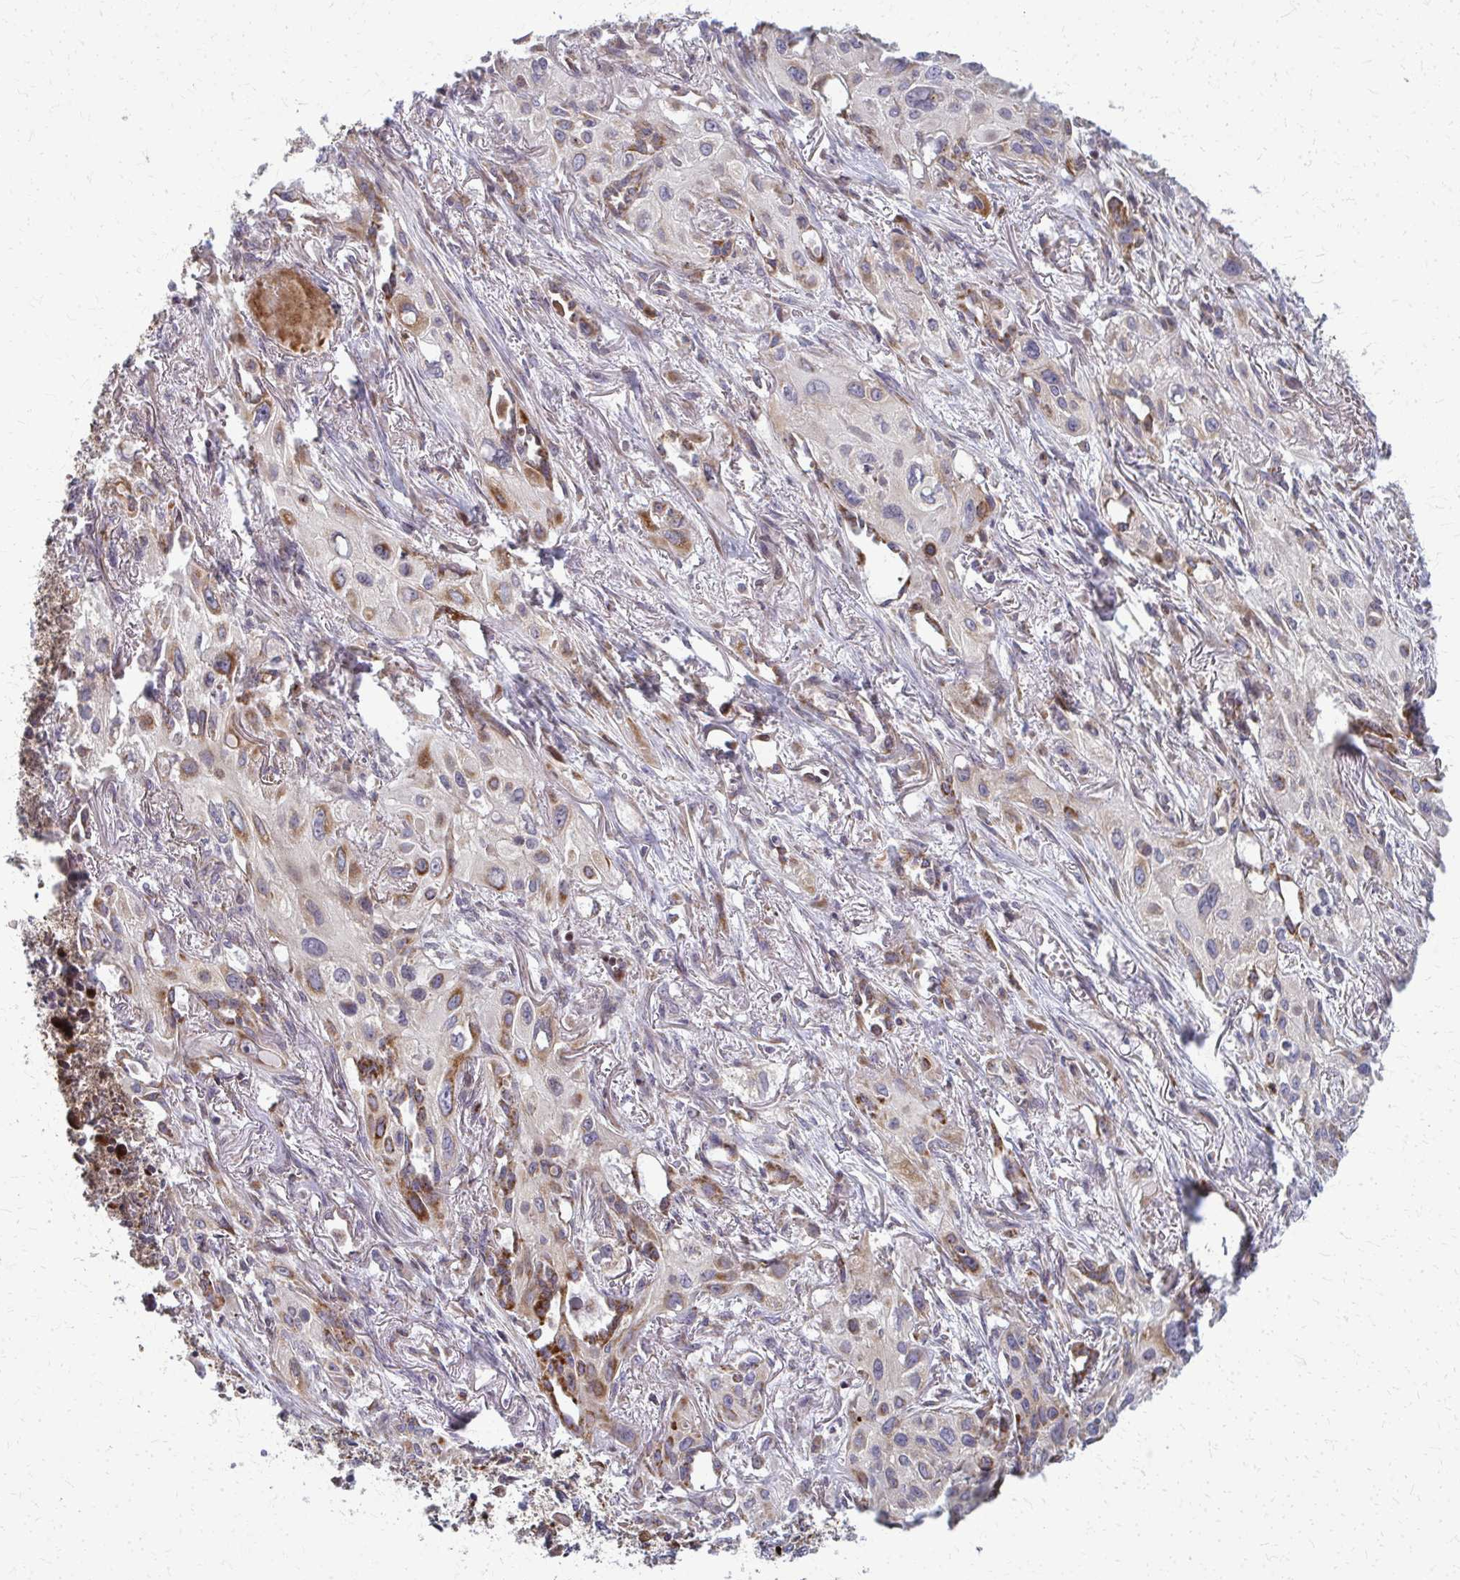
{"staining": {"intensity": "moderate", "quantity": "<25%", "location": "cytoplasmic/membranous"}, "tissue": "lung cancer", "cell_type": "Tumor cells", "image_type": "cancer", "snomed": [{"axis": "morphology", "description": "Squamous cell carcinoma, NOS"}, {"axis": "topography", "description": "Lung"}], "caption": "Immunohistochemistry (IHC) photomicrograph of neoplastic tissue: human lung cancer stained using IHC displays low levels of moderate protein expression localized specifically in the cytoplasmic/membranous of tumor cells, appearing as a cytoplasmic/membranous brown color.", "gene": "MCCC1", "patient": {"sex": "male", "age": 71}}